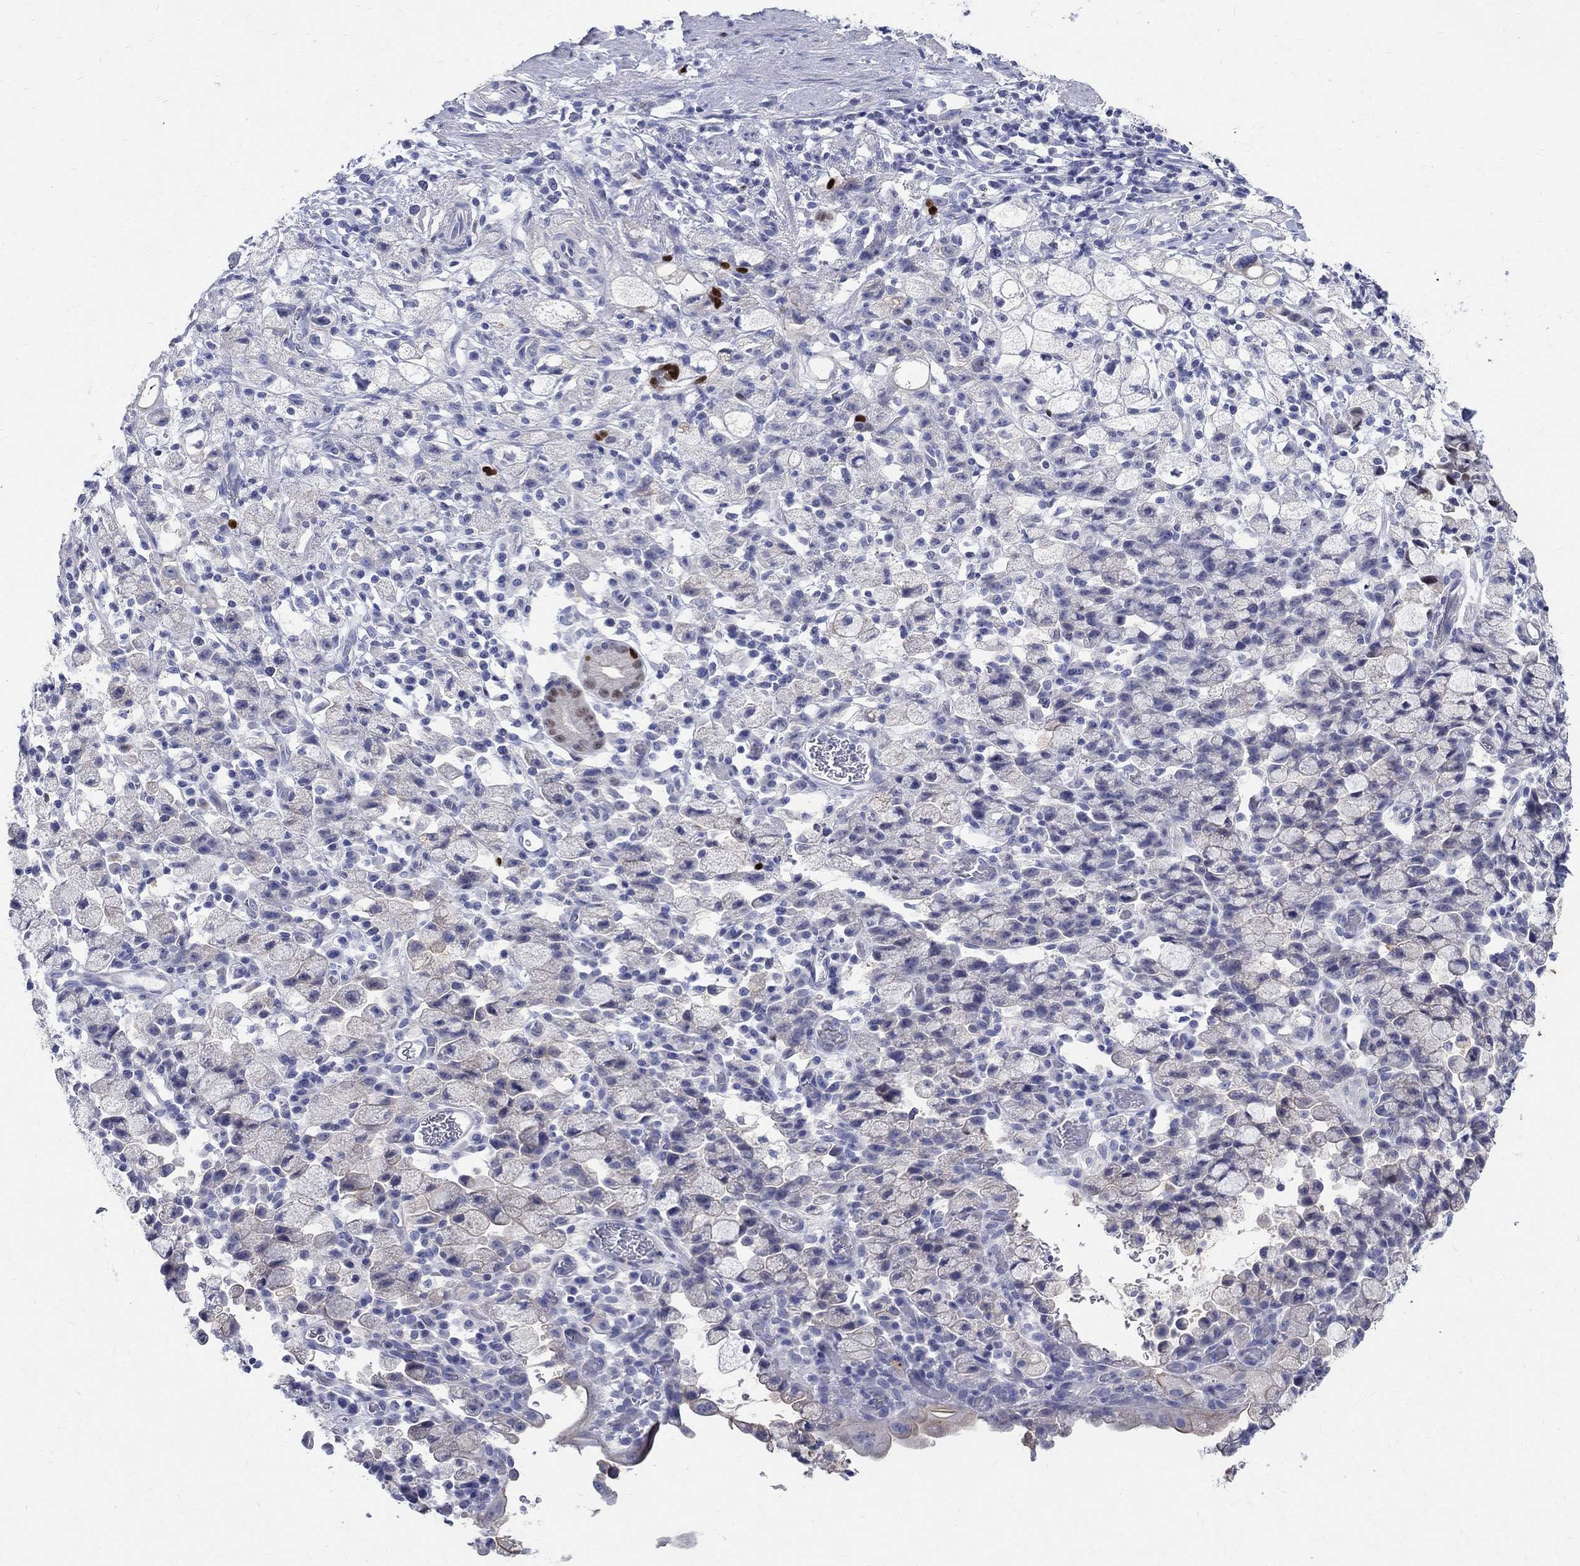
{"staining": {"intensity": "weak", "quantity": "25%-75%", "location": "cytoplasmic/membranous,nuclear"}, "tissue": "stomach cancer", "cell_type": "Tumor cells", "image_type": "cancer", "snomed": [{"axis": "morphology", "description": "Adenocarcinoma, NOS"}, {"axis": "topography", "description": "Stomach"}], "caption": "Protein expression analysis of human adenocarcinoma (stomach) reveals weak cytoplasmic/membranous and nuclear expression in approximately 25%-75% of tumor cells.", "gene": "SOX2", "patient": {"sex": "male", "age": 58}}